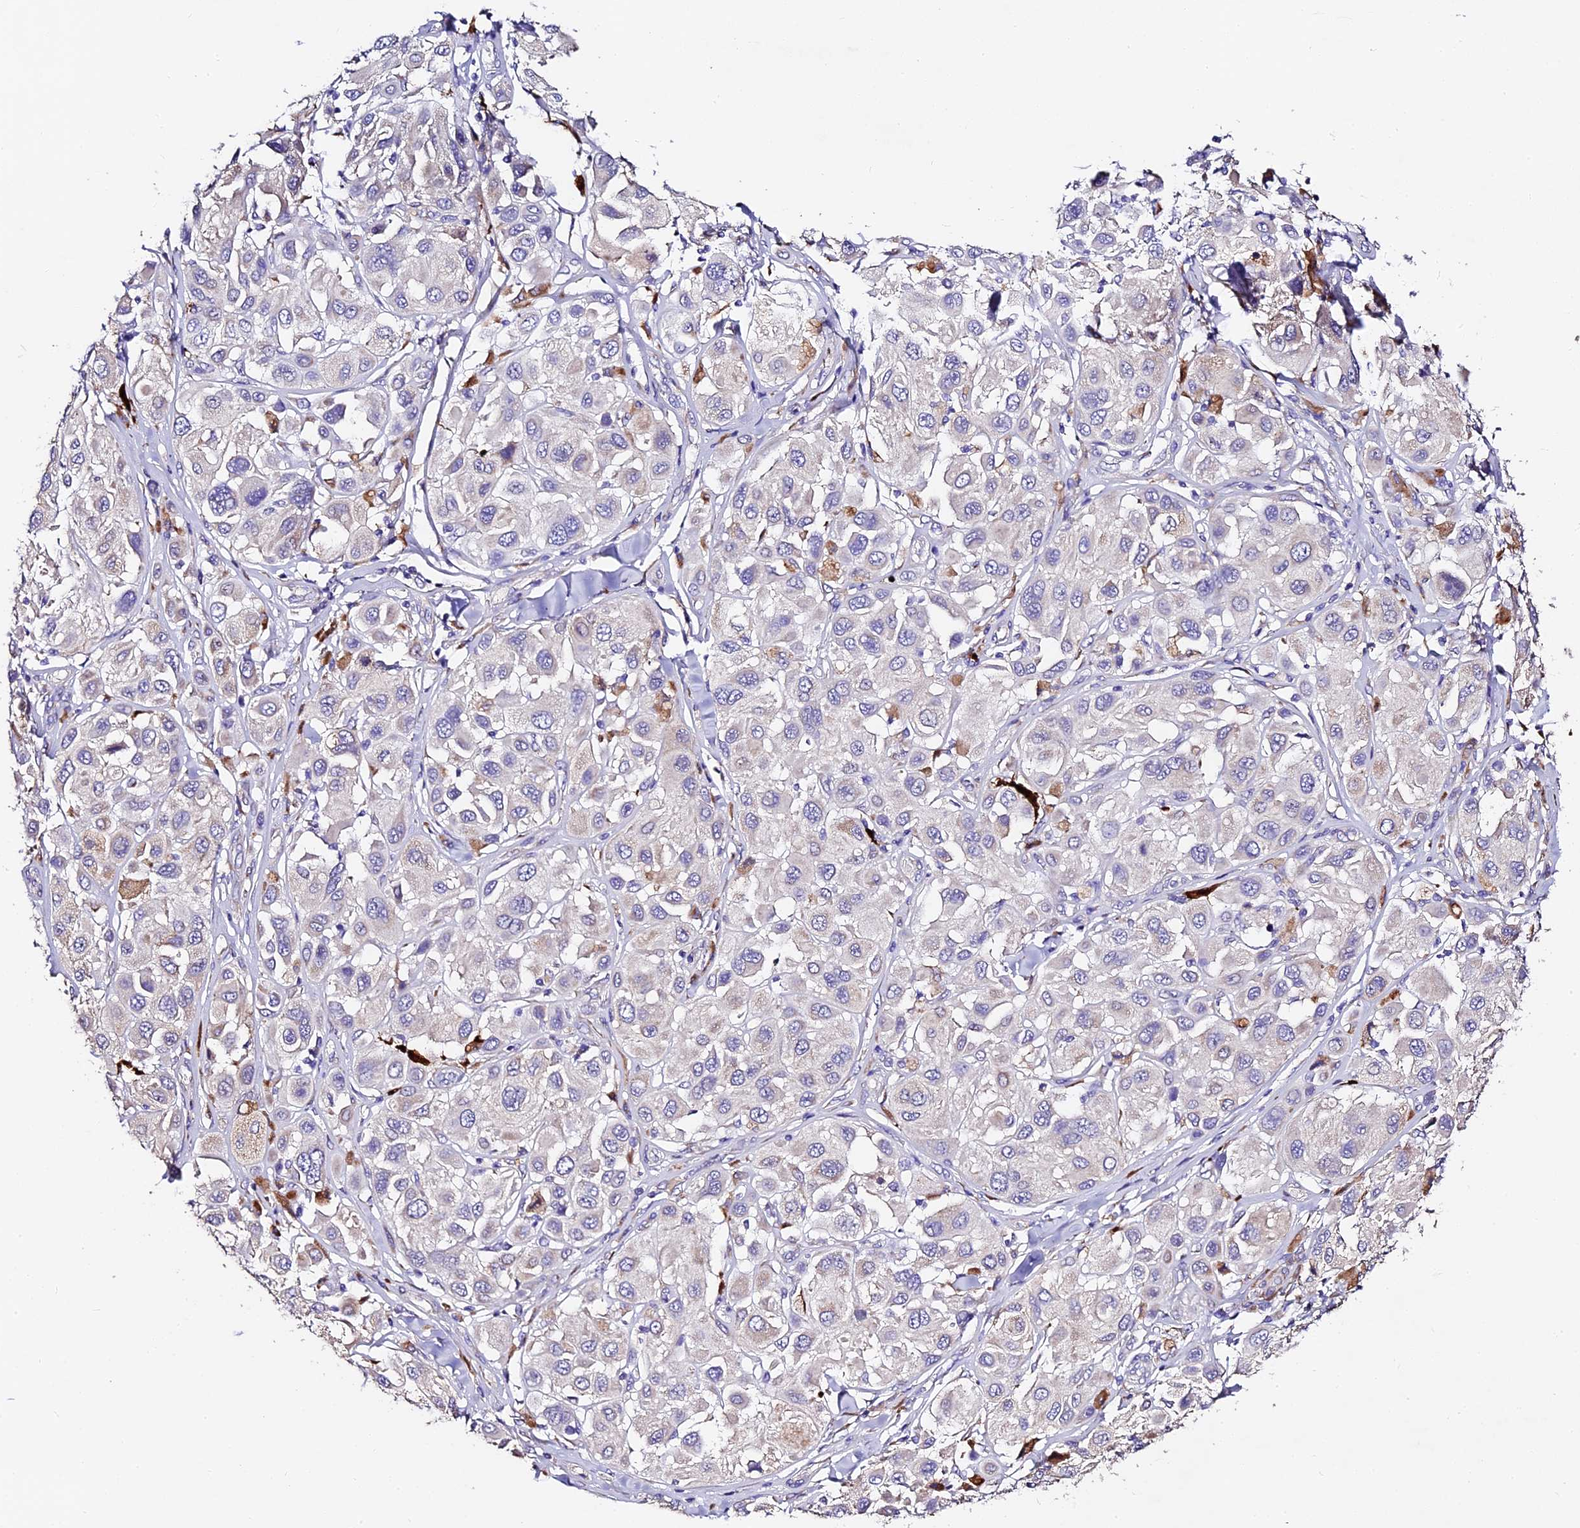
{"staining": {"intensity": "negative", "quantity": "none", "location": "none"}, "tissue": "melanoma", "cell_type": "Tumor cells", "image_type": "cancer", "snomed": [{"axis": "morphology", "description": "Malignant melanoma, Metastatic site"}, {"axis": "topography", "description": "Skin"}], "caption": "This photomicrograph is of melanoma stained with IHC to label a protein in brown with the nuclei are counter-stained blue. There is no expression in tumor cells.", "gene": "FREM3", "patient": {"sex": "male", "age": 41}}